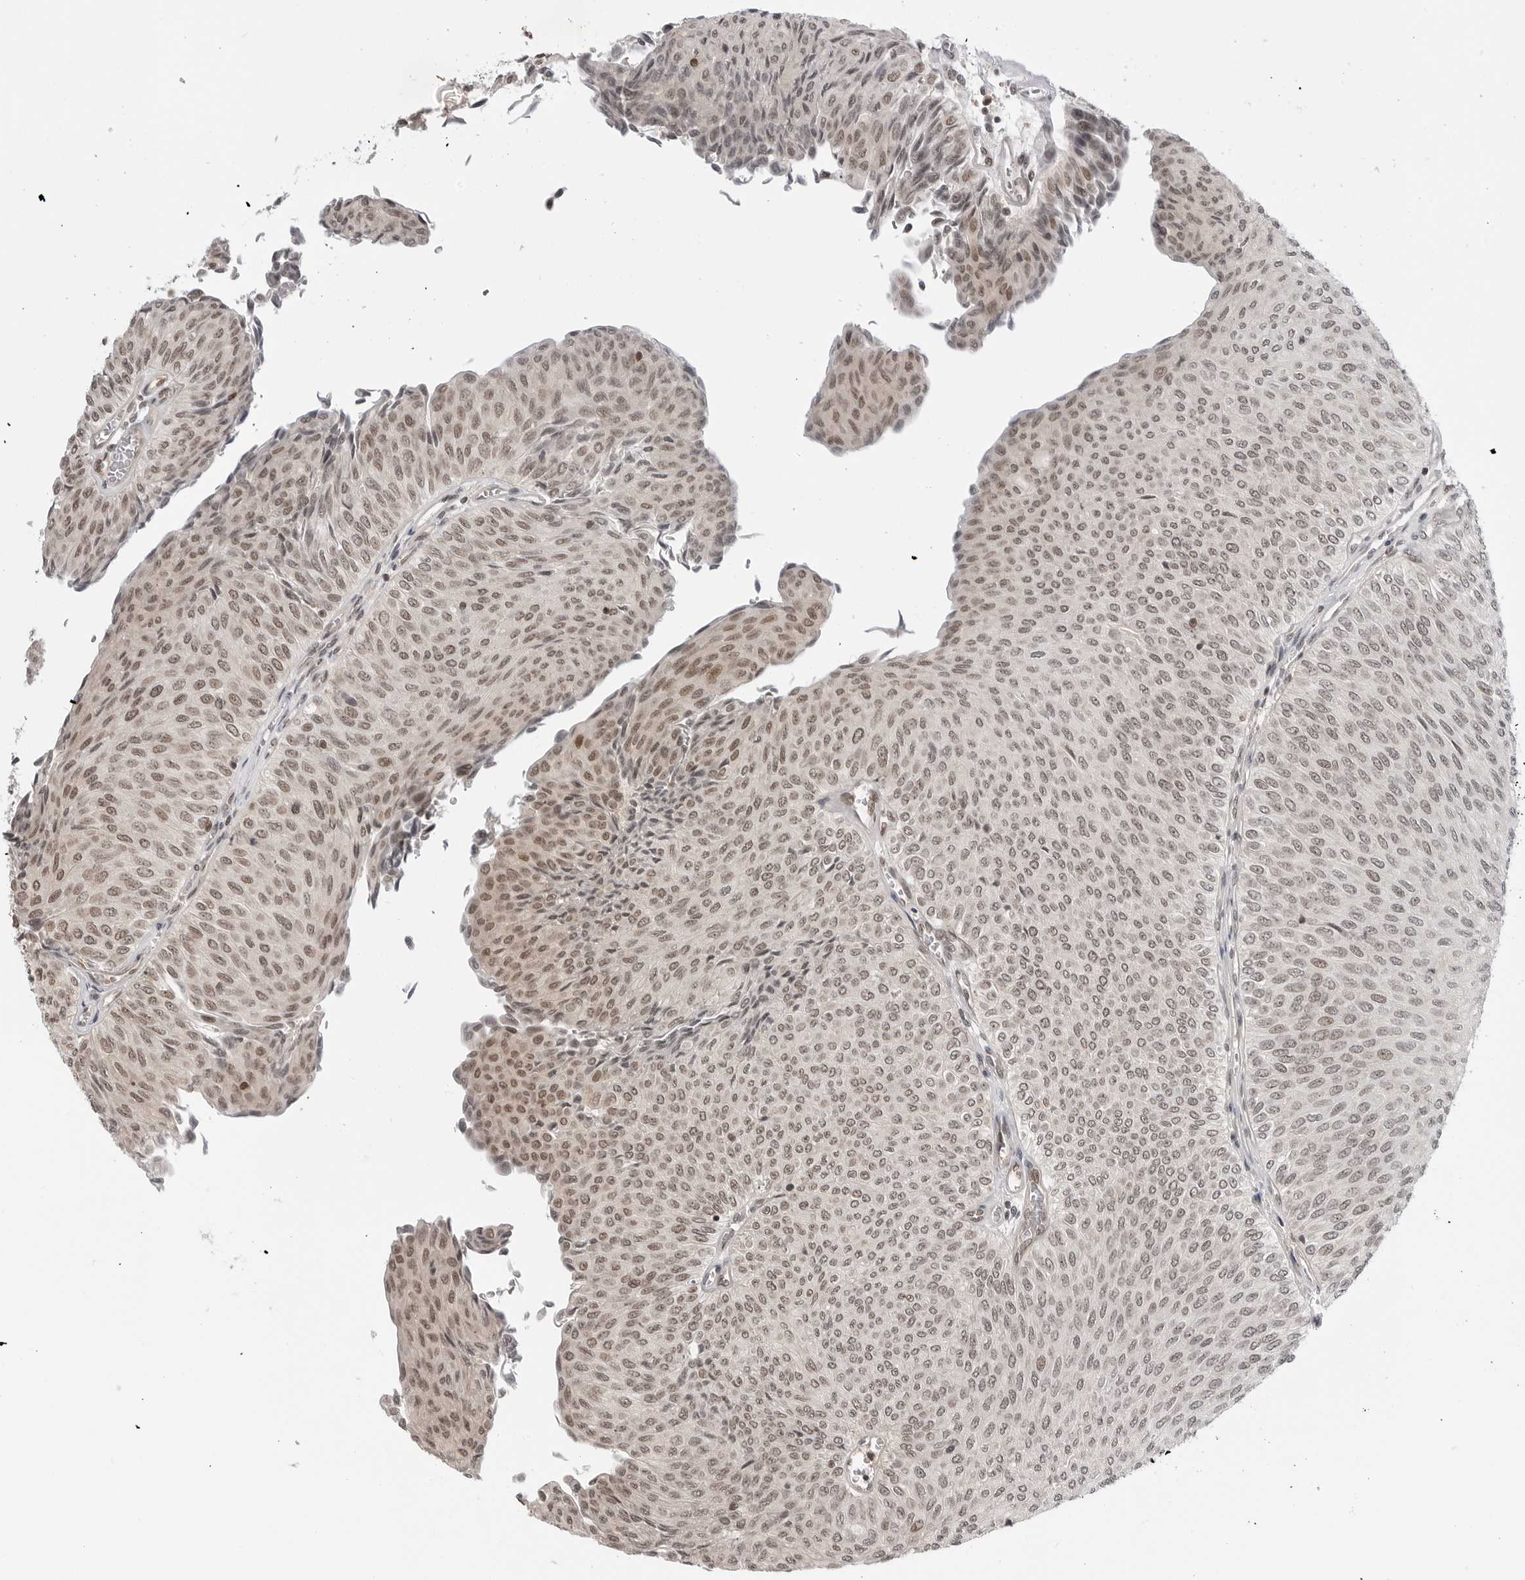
{"staining": {"intensity": "moderate", "quantity": ">75%", "location": "nuclear"}, "tissue": "urothelial cancer", "cell_type": "Tumor cells", "image_type": "cancer", "snomed": [{"axis": "morphology", "description": "Urothelial carcinoma, Low grade"}, {"axis": "topography", "description": "Urinary bladder"}], "caption": "A histopathology image of human urothelial cancer stained for a protein exhibits moderate nuclear brown staining in tumor cells. The staining was performed using DAB (3,3'-diaminobenzidine) to visualize the protein expression in brown, while the nuclei were stained in blue with hematoxylin (Magnification: 20x).", "gene": "C8orf33", "patient": {"sex": "male", "age": 78}}